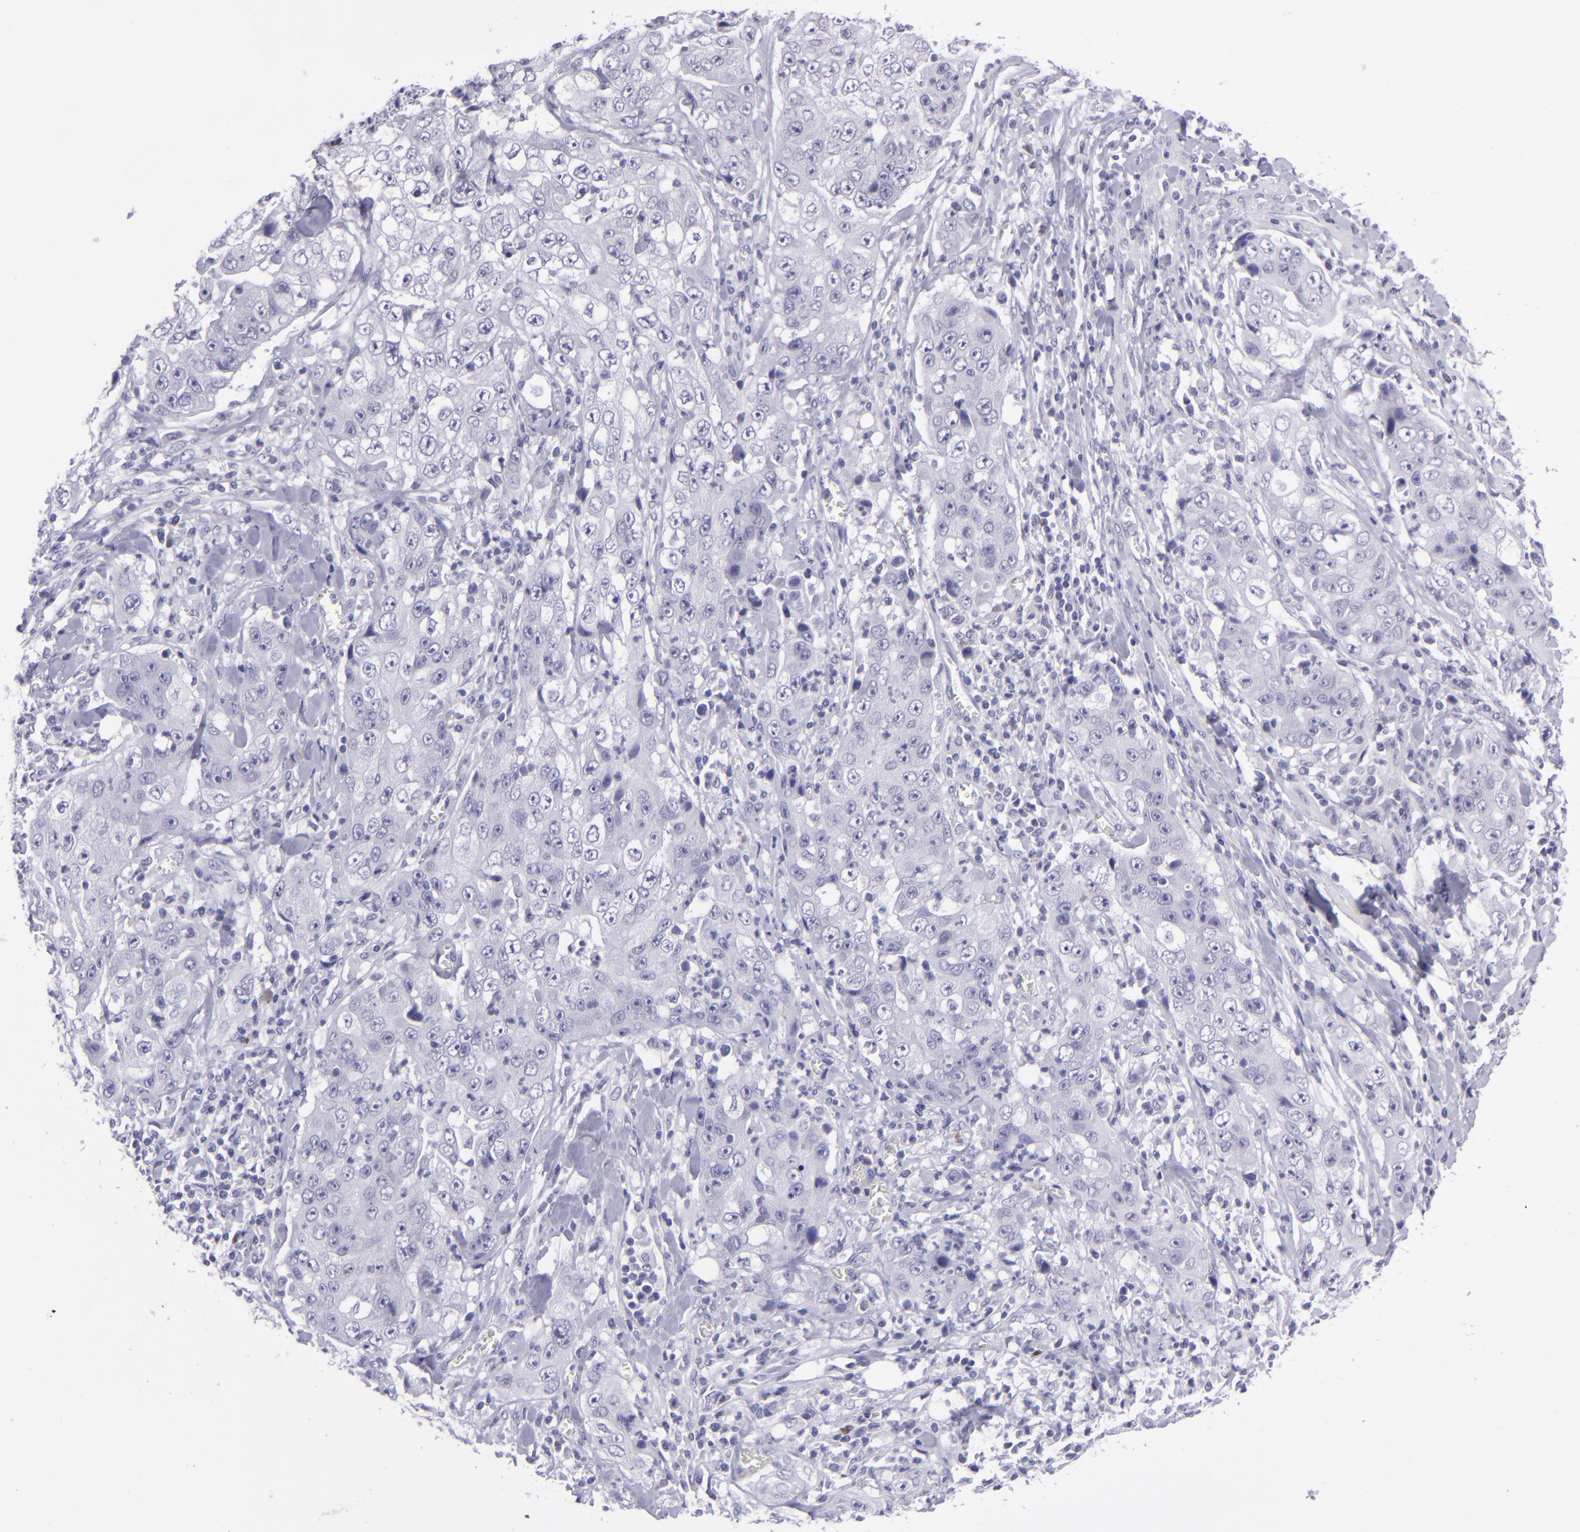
{"staining": {"intensity": "negative", "quantity": "none", "location": "none"}, "tissue": "lung cancer", "cell_type": "Tumor cells", "image_type": "cancer", "snomed": [{"axis": "morphology", "description": "Squamous cell carcinoma, NOS"}, {"axis": "topography", "description": "Lung"}], "caption": "This is an immunohistochemistry (IHC) micrograph of lung squamous cell carcinoma. There is no positivity in tumor cells.", "gene": "POU2F2", "patient": {"sex": "male", "age": 64}}